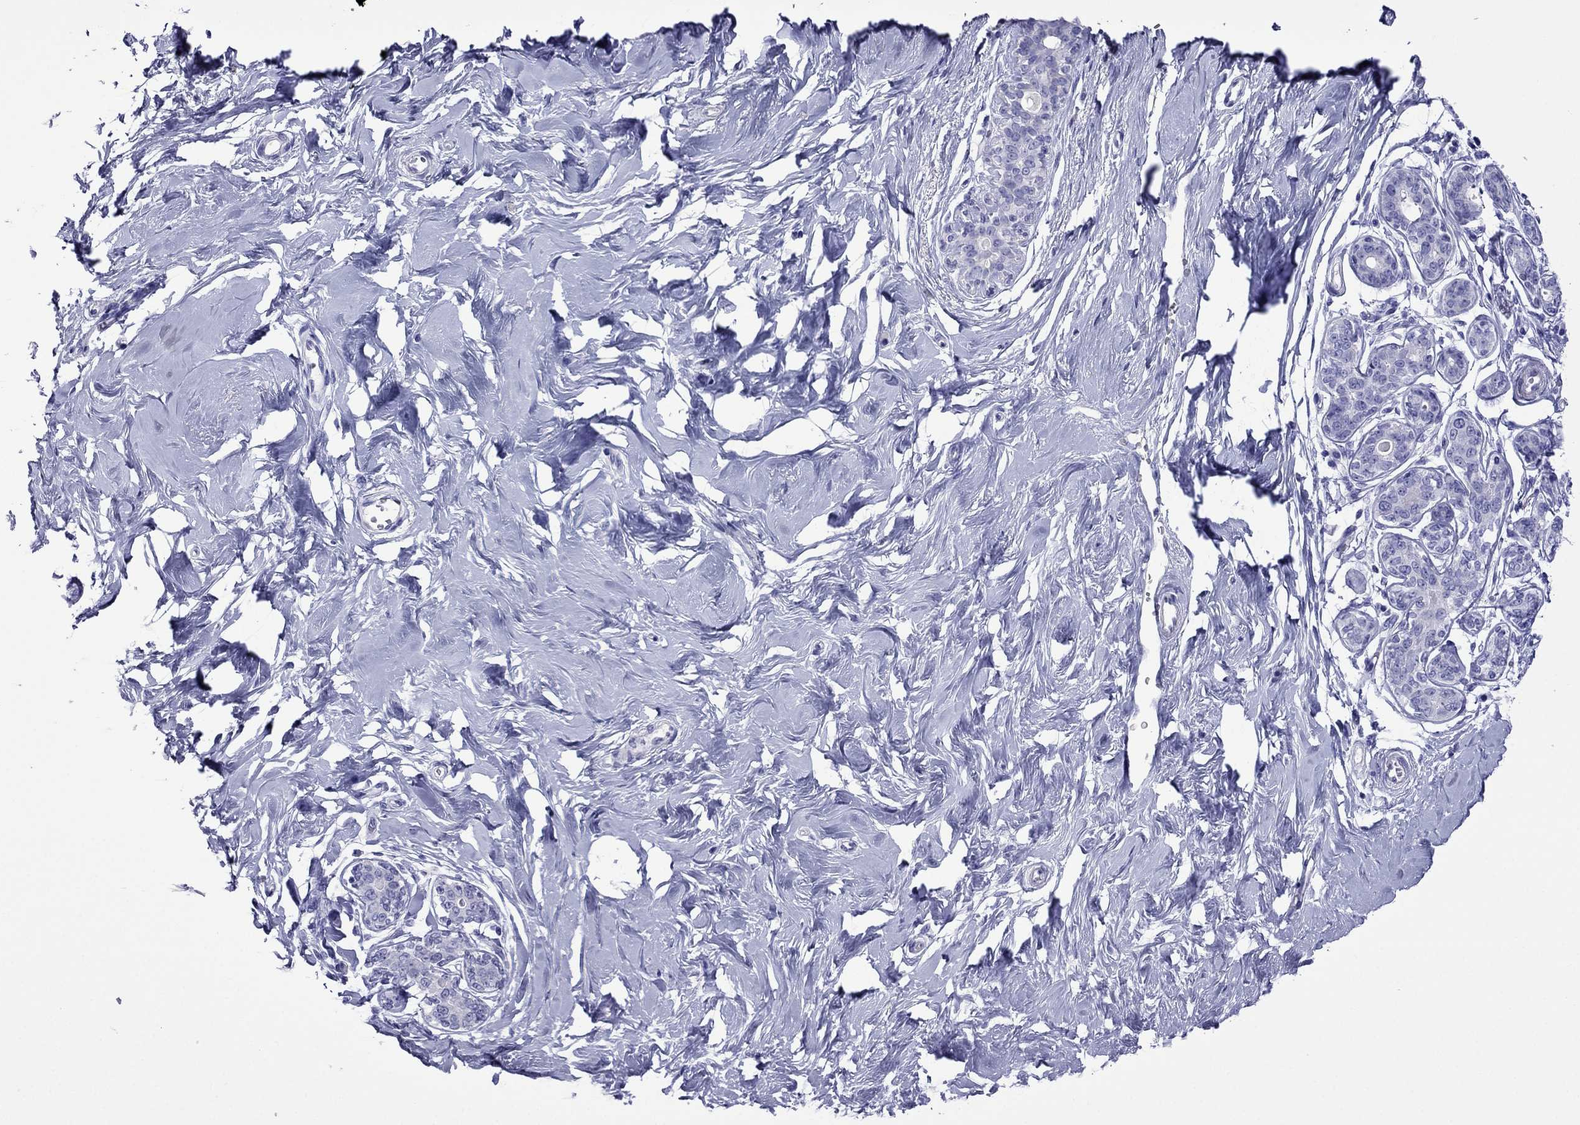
{"staining": {"intensity": "negative", "quantity": "none", "location": "none"}, "tissue": "breast", "cell_type": "Adipocytes", "image_type": "normal", "snomed": [{"axis": "morphology", "description": "Normal tissue, NOS"}, {"axis": "topography", "description": "Skin"}, {"axis": "topography", "description": "Breast"}], "caption": "The micrograph shows no staining of adipocytes in unremarkable breast. (Brightfield microscopy of DAB (3,3'-diaminobenzidine) immunohistochemistry (IHC) at high magnification).", "gene": "PCDHA6", "patient": {"sex": "female", "age": 43}}